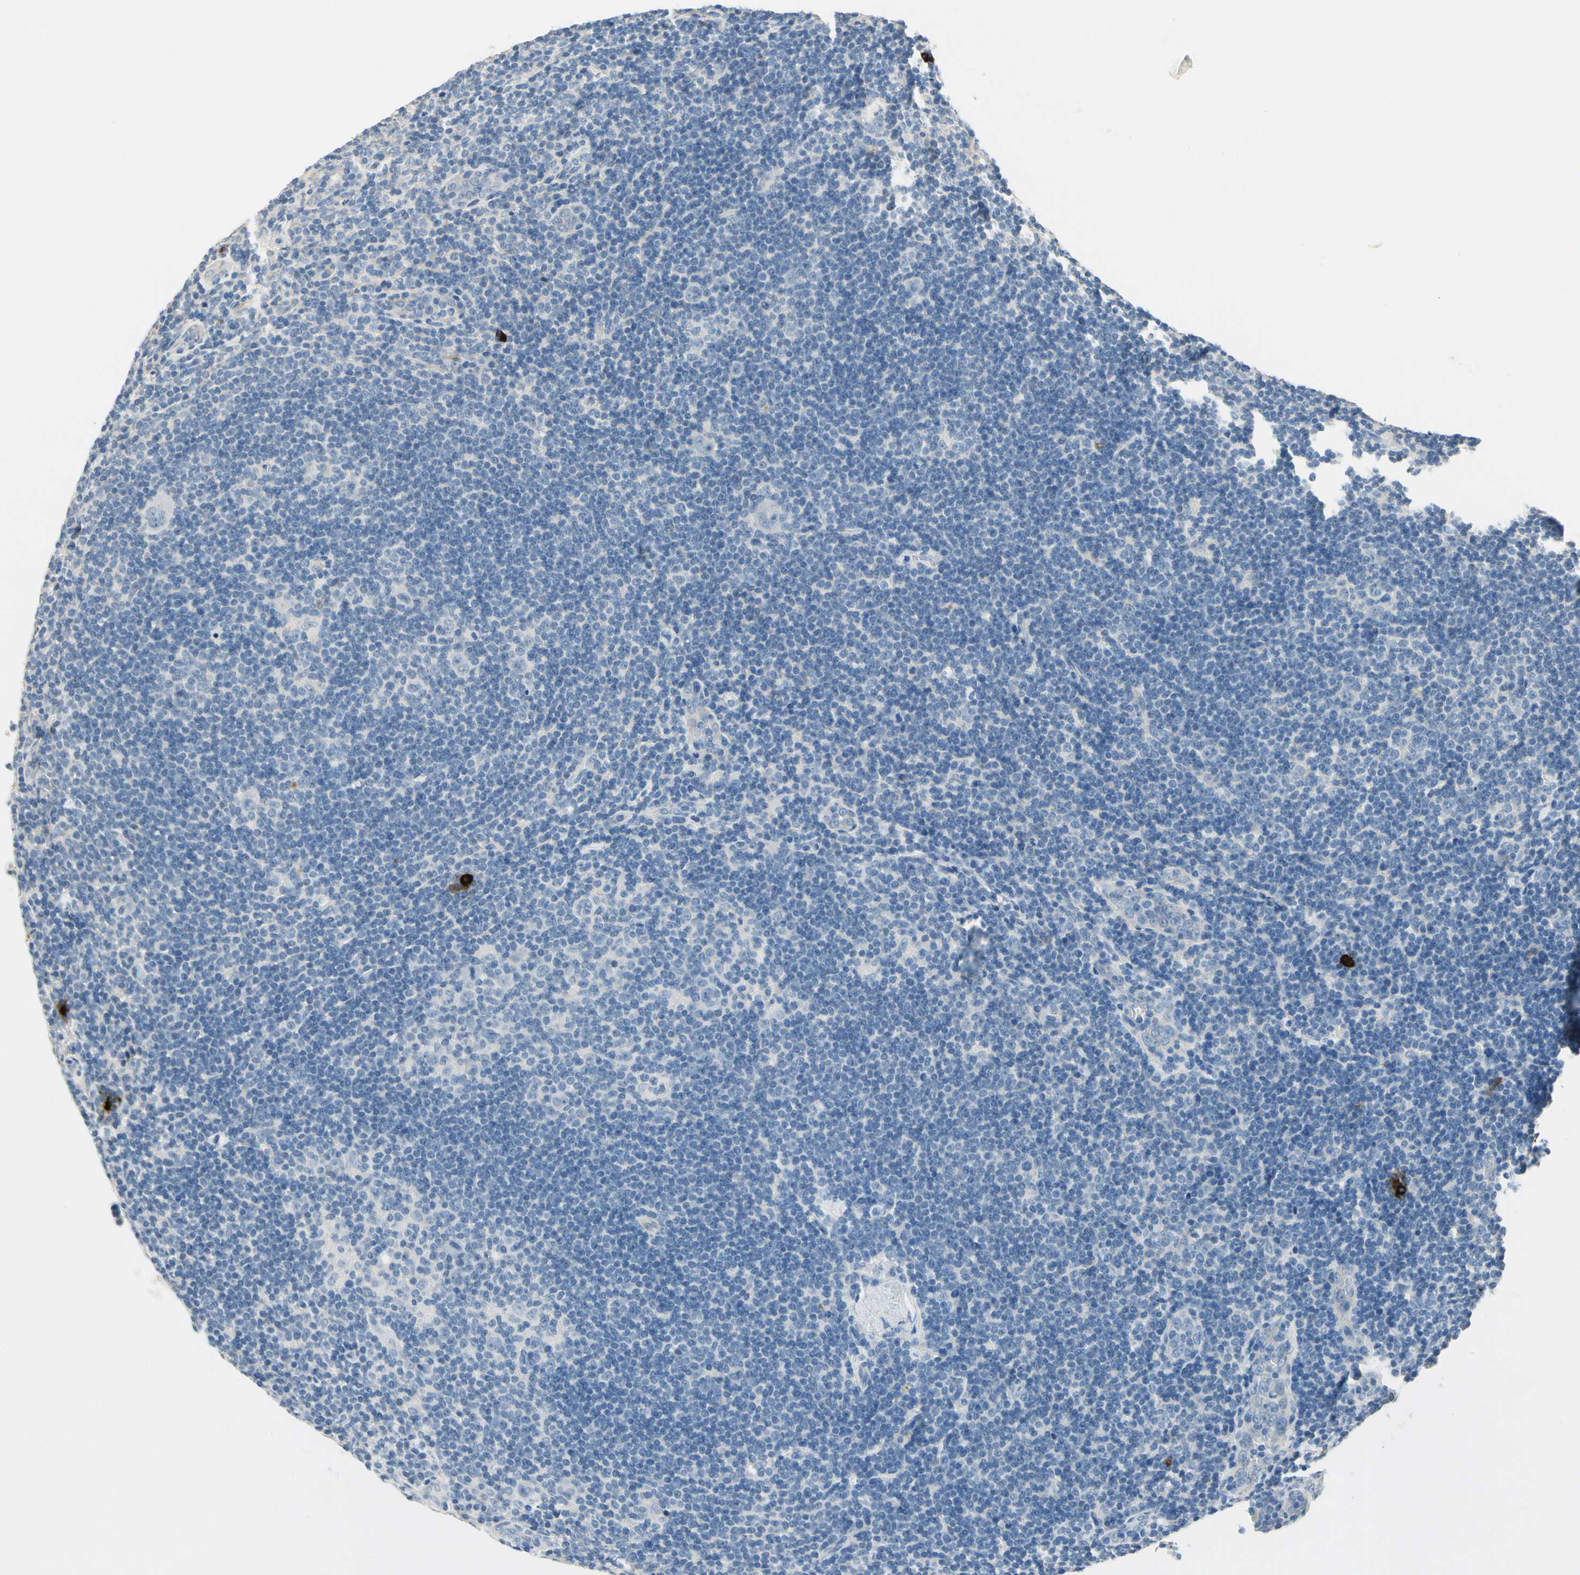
{"staining": {"intensity": "negative", "quantity": "none", "location": "none"}, "tissue": "lymphoma", "cell_type": "Tumor cells", "image_type": "cancer", "snomed": [{"axis": "morphology", "description": "Hodgkin's disease, NOS"}, {"axis": "topography", "description": "Lymph node"}], "caption": "Photomicrograph shows no protein positivity in tumor cells of lymphoma tissue.", "gene": "CPA3", "patient": {"sex": "female", "age": 57}}